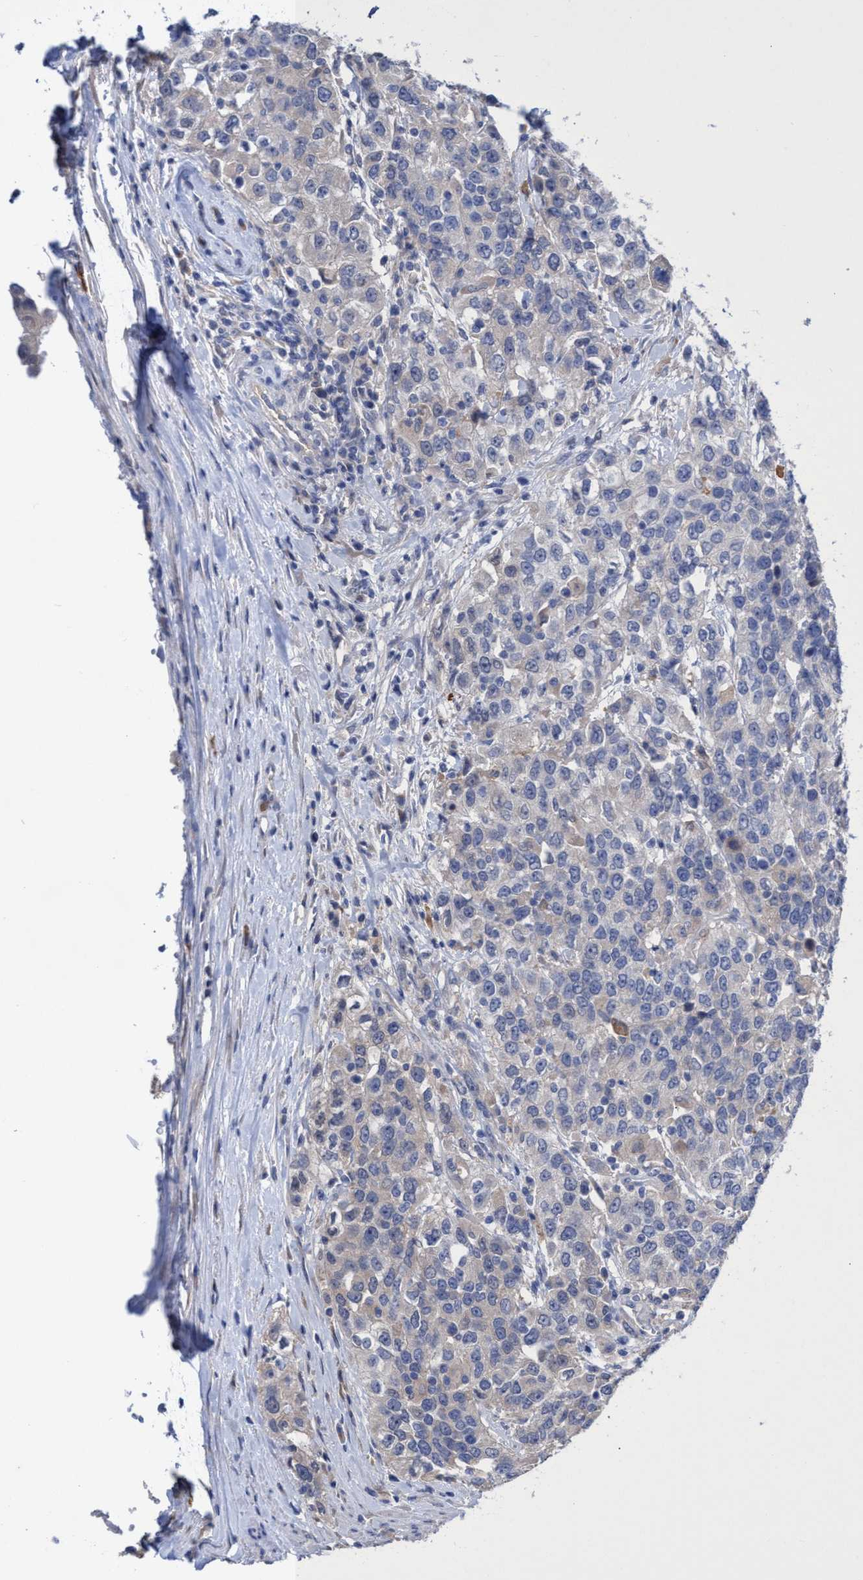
{"staining": {"intensity": "negative", "quantity": "none", "location": "none"}, "tissue": "urothelial cancer", "cell_type": "Tumor cells", "image_type": "cancer", "snomed": [{"axis": "morphology", "description": "Urothelial carcinoma, High grade"}, {"axis": "topography", "description": "Urinary bladder"}], "caption": "Immunohistochemistry image of neoplastic tissue: urothelial cancer stained with DAB (3,3'-diaminobenzidine) reveals no significant protein positivity in tumor cells.", "gene": "SVEP1", "patient": {"sex": "female", "age": 80}}